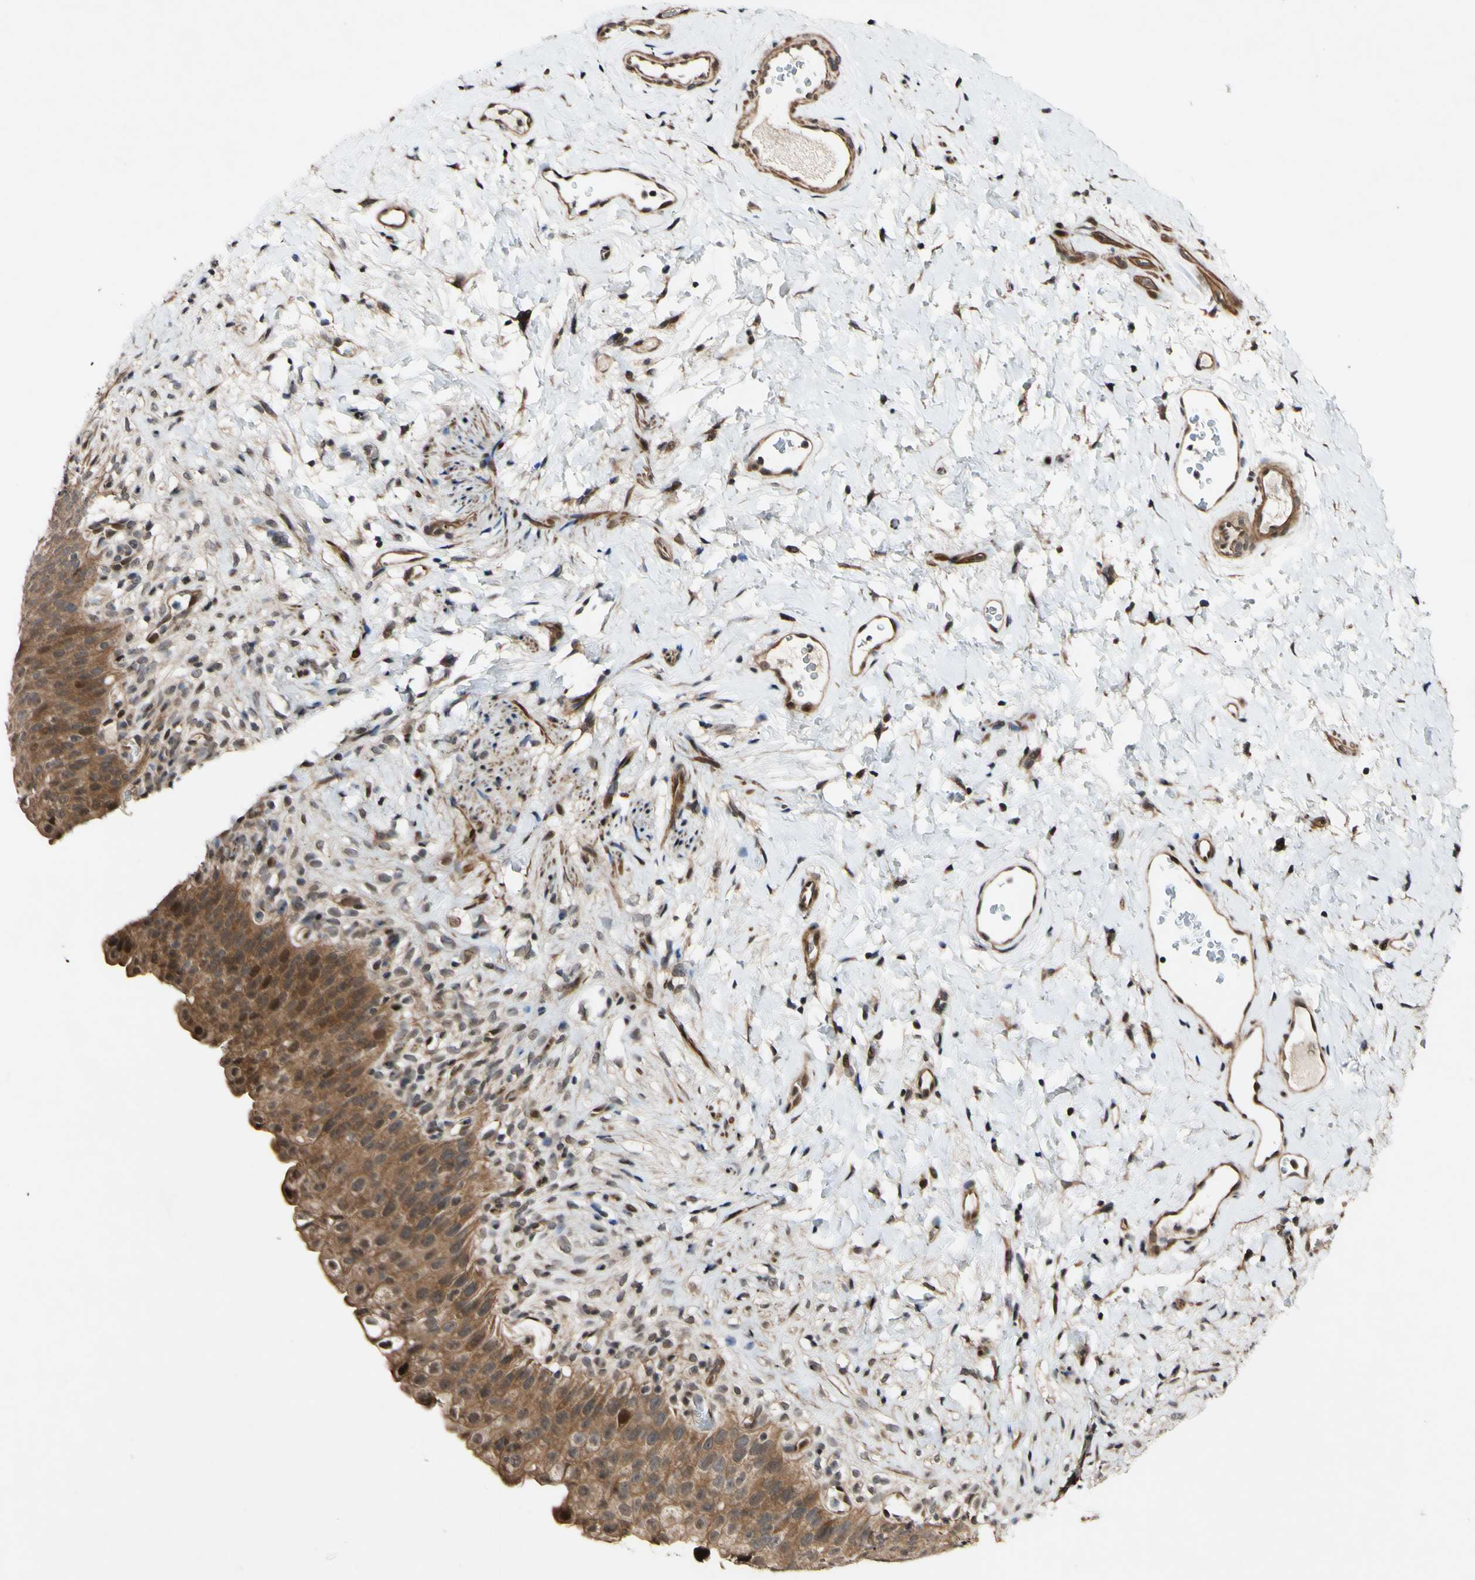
{"staining": {"intensity": "moderate", "quantity": ">75%", "location": "cytoplasmic/membranous,nuclear"}, "tissue": "urinary bladder", "cell_type": "Urothelial cells", "image_type": "normal", "snomed": [{"axis": "morphology", "description": "Normal tissue, NOS"}, {"axis": "topography", "description": "Urinary bladder"}], "caption": "Protein expression analysis of benign urinary bladder reveals moderate cytoplasmic/membranous,nuclear expression in about >75% of urothelial cells.", "gene": "CSNK1E", "patient": {"sex": "female", "age": 79}}